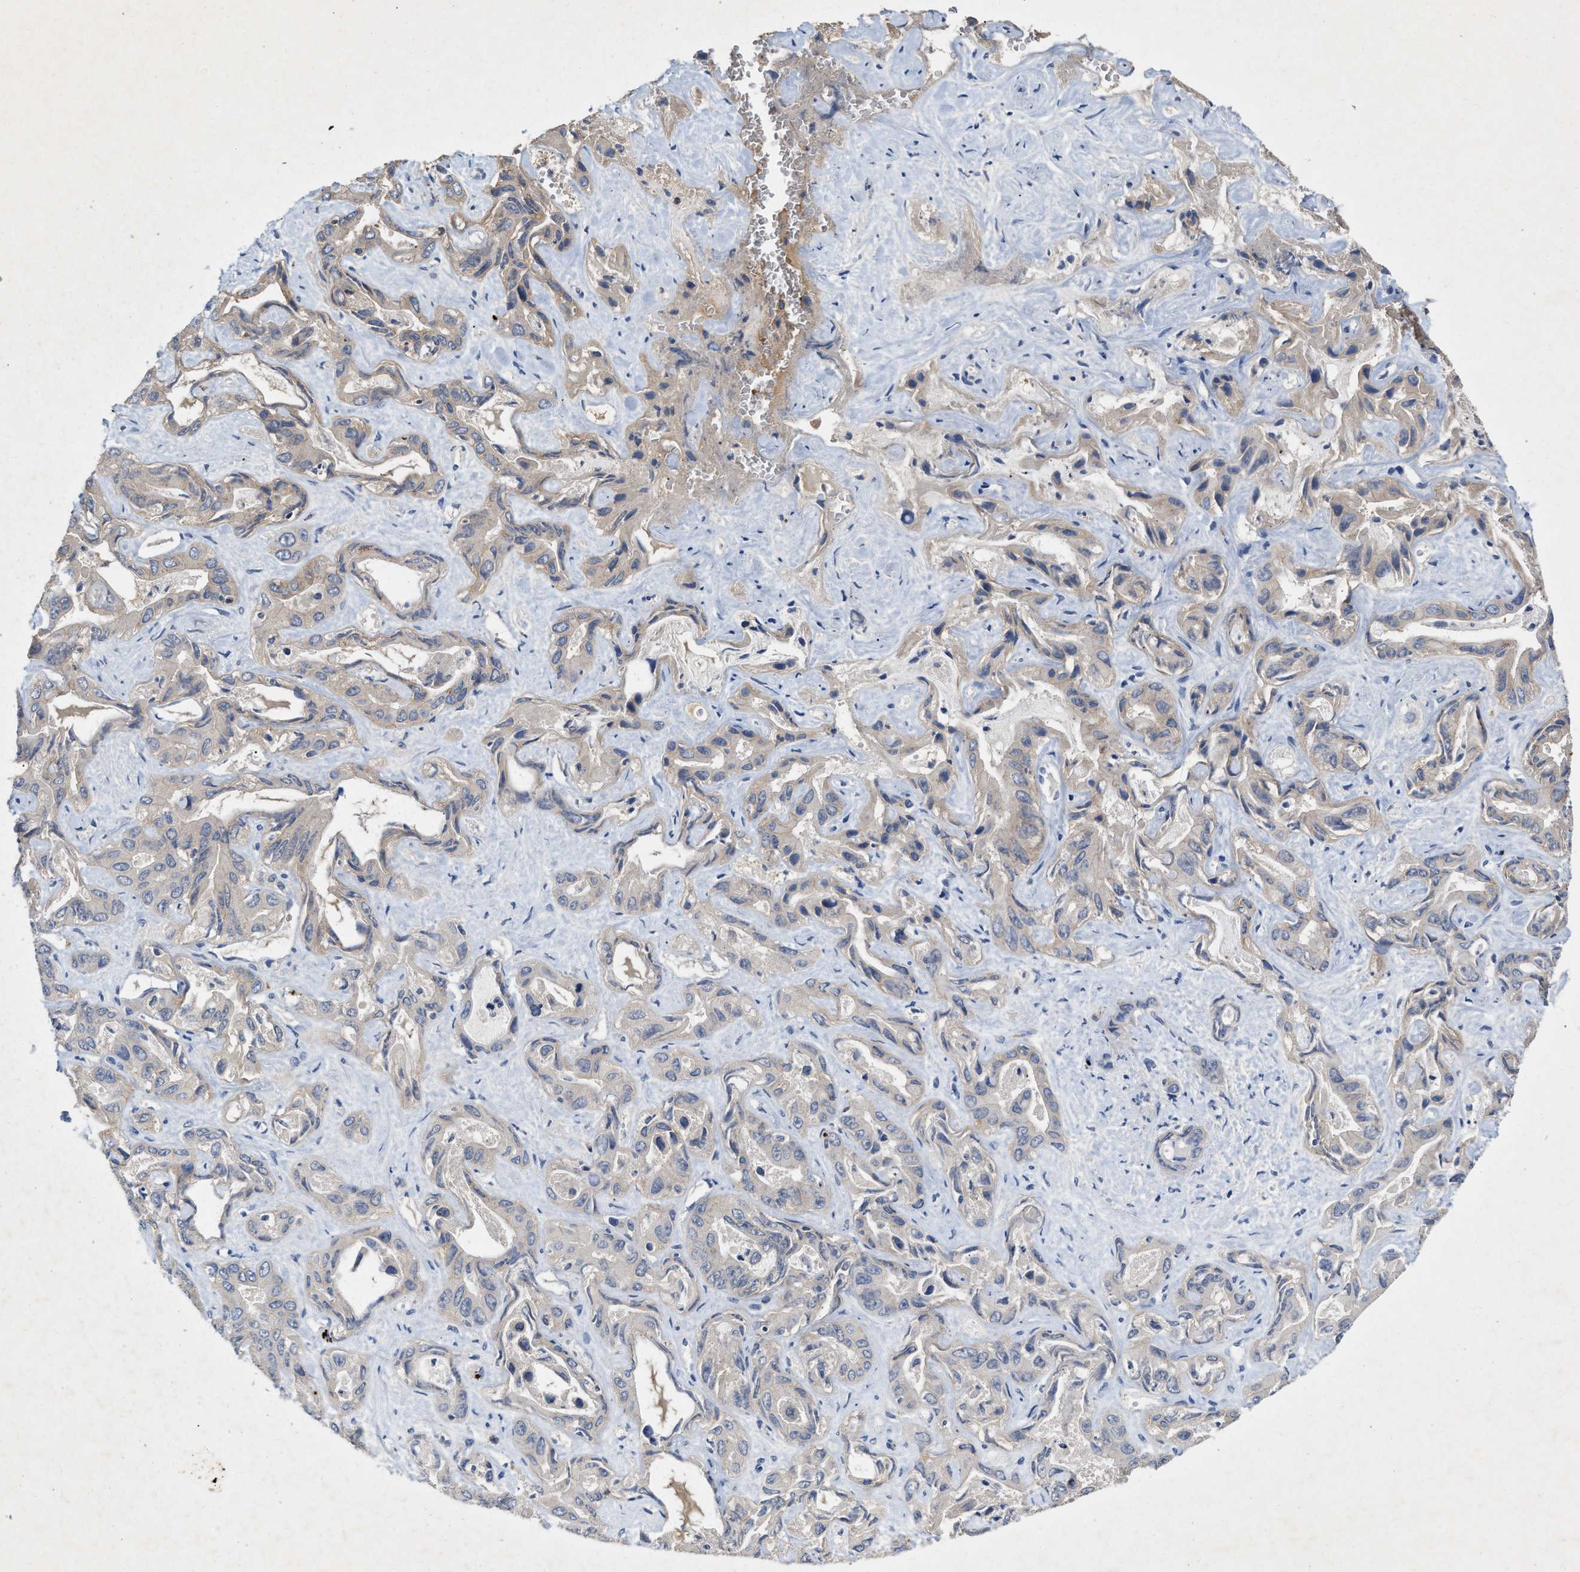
{"staining": {"intensity": "weak", "quantity": "<25%", "location": "cytoplasmic/membranous"}, "tissue": "liver cancer", "cell_type": "Tumor cells", "image_type": "cancer", "snomed": [{"axis": "morphology", "description": "Cholangiocarcinoma"}, {"axis": "topography", "description": "Liver"}], "caption": "Tumor cells are negative for protein expression in human liver cancer (cholangiocarcinoma). (Stains: DAB immunohistochemistry with hematoxylin counter stain, Microscopy: brightfield microscopy at high magnification).", "gene": "LPAR2", "patient": {"sex": "female", "age": 52}}